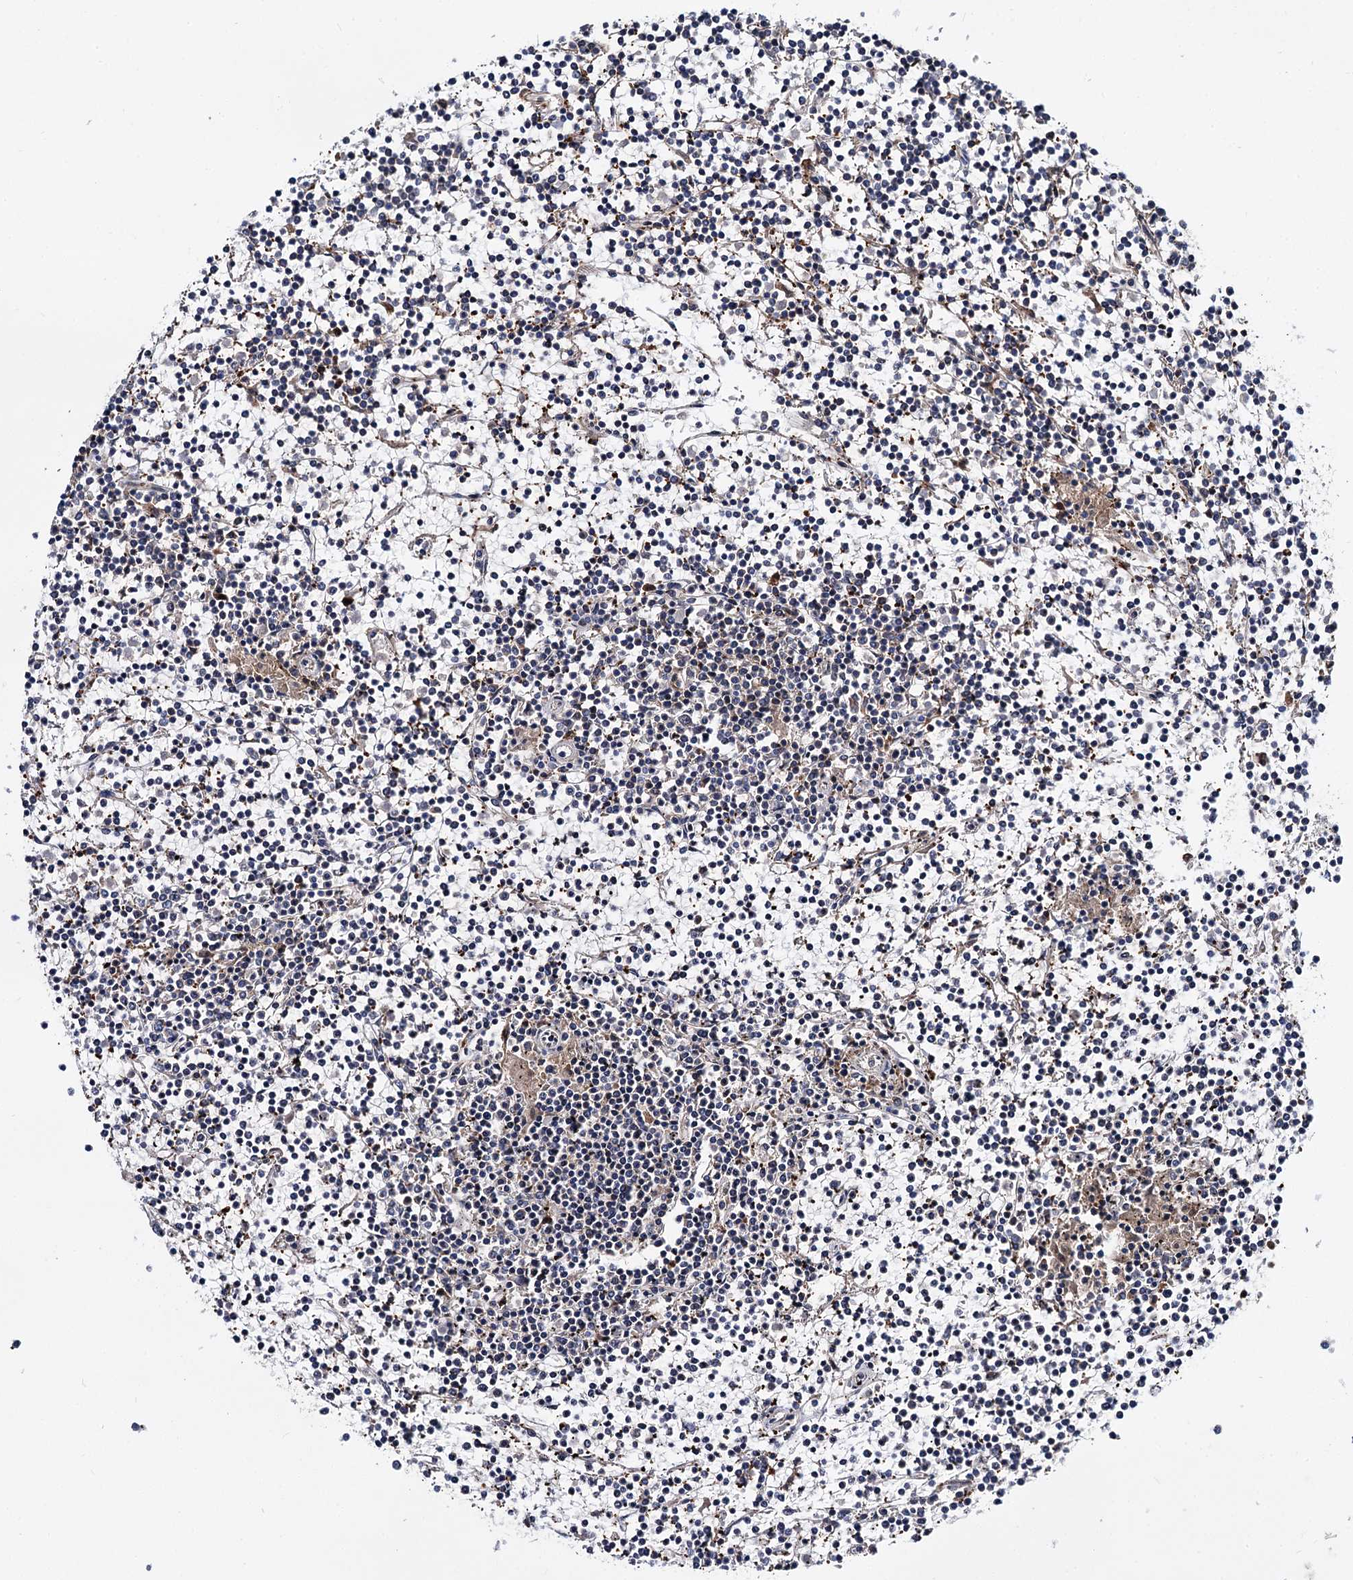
{"staining": {"intensity": "negative", "quantity": "none", "location": "none"}, "tissue": "lymphoma", "cell_type": "Tumor cells", "image_type": "cancer", "snomed": [{"axis": "morphology", "description": "Malignant lymphoma, non-Hodgkin's type, Low grade"}, {"axis": "topography", "description": "Spleen"}], "caption": "Immunohistochemical staining of low-grade malignant lymphoma, non-Hodgkin's type exhibits no significant expression in tumor cells. Brightfield microscopy of IHC stained with DAB (brown) and hematoxylin (blue), captured at high magnification.", "gene": "MBD6", "patient": {"sex": "female", "age": 19}}